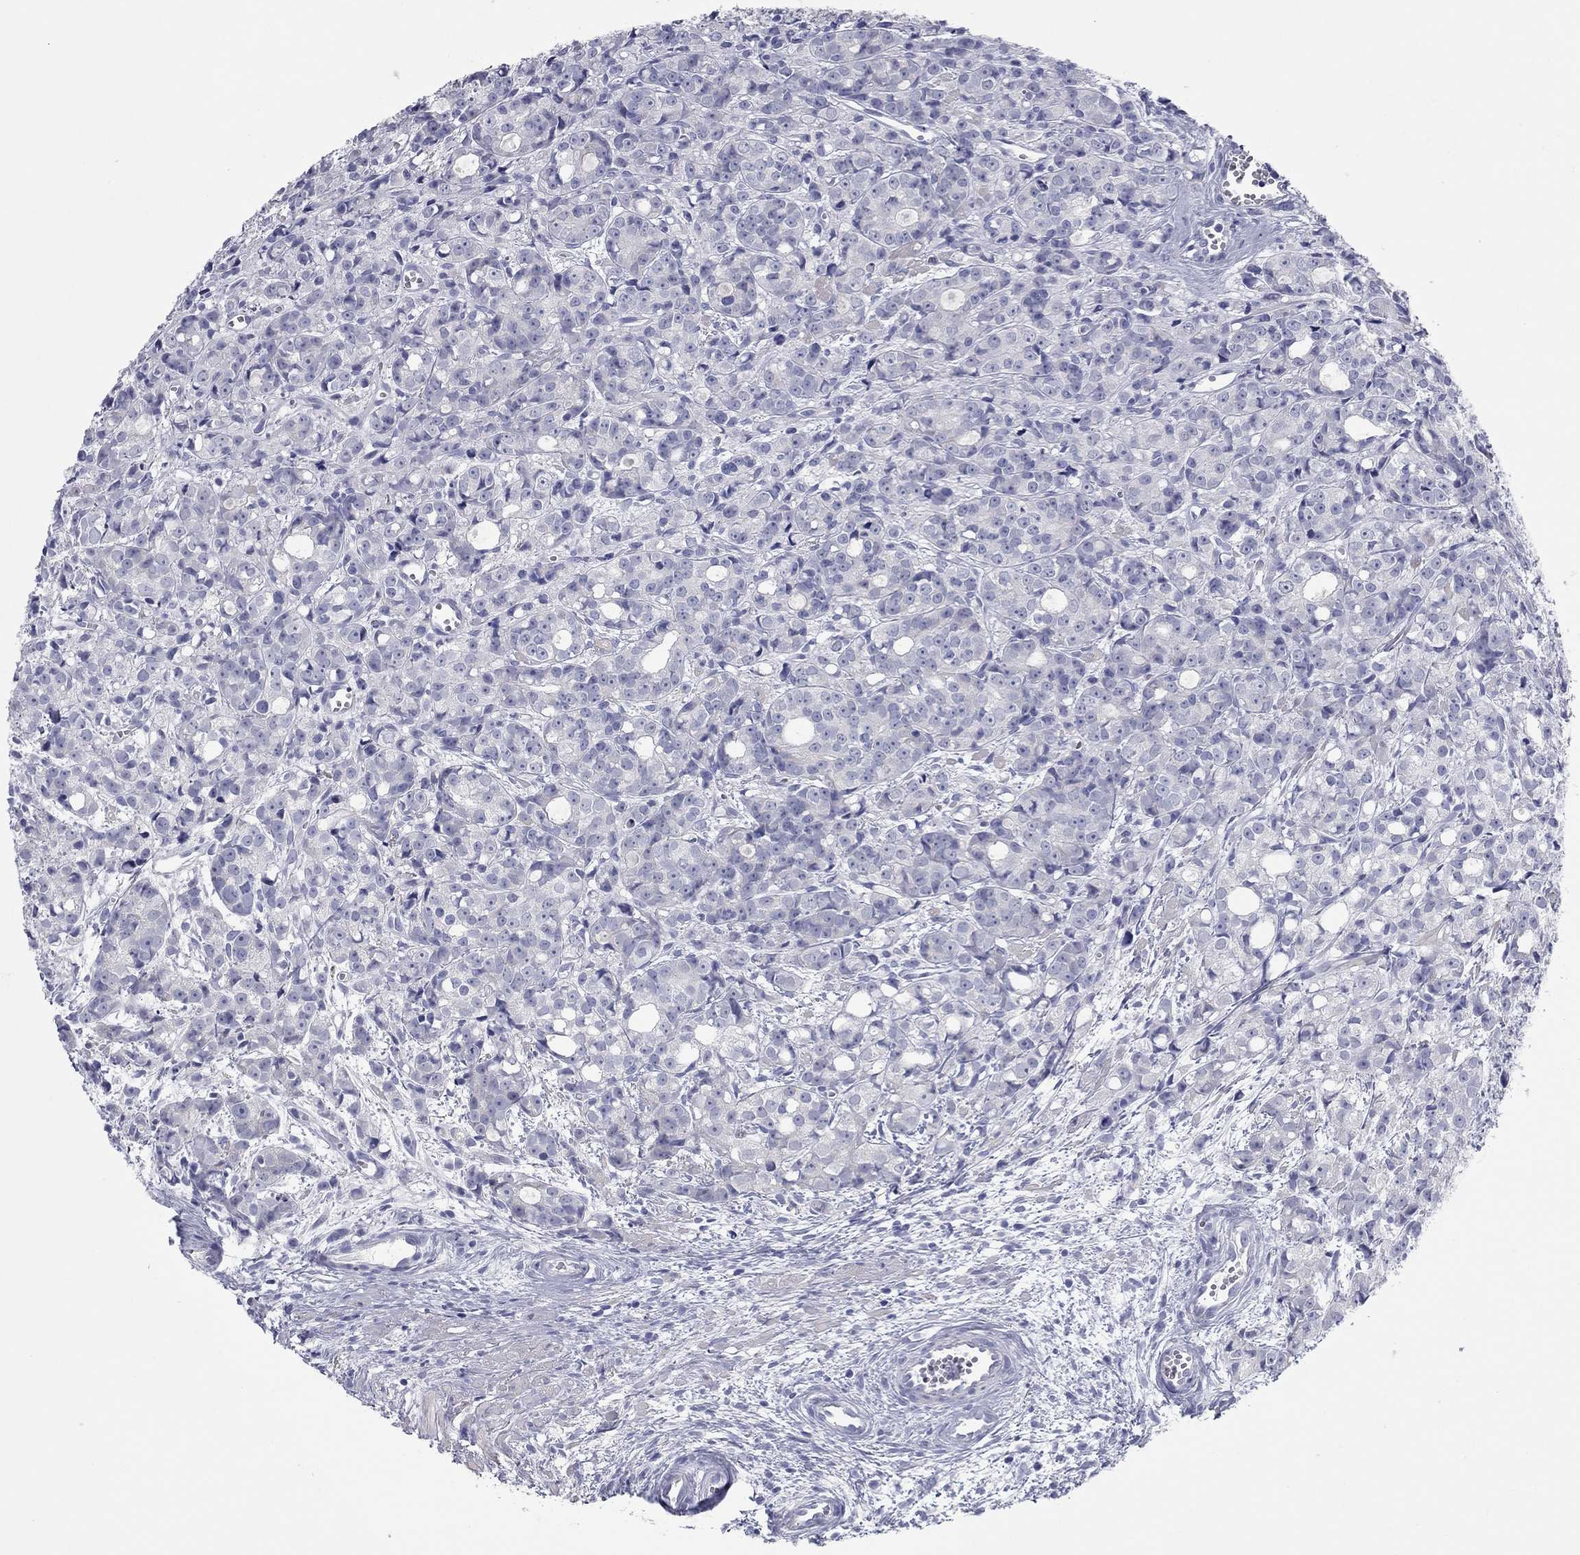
{"staining": {"intensity": "negative", "quantity": "none", "location": "none"}, "tissue": "prostate cancer", "cell_type": "Tumor cells", "image_type": "cancer", "snomed": [{"axis": "morphology", "description": "Adenocarcinoma, Medium grade"}, {"axis": "topography", "description": "Prostate"}], "caption": "IHC image of human prostate cancer (adenocarcinoma (medium-grade)) stained for a protein (brown), which reveals no positivity in tumor cells.", "gene": "KIRREL2", "patient": {"sex": "male", "age": 74}}